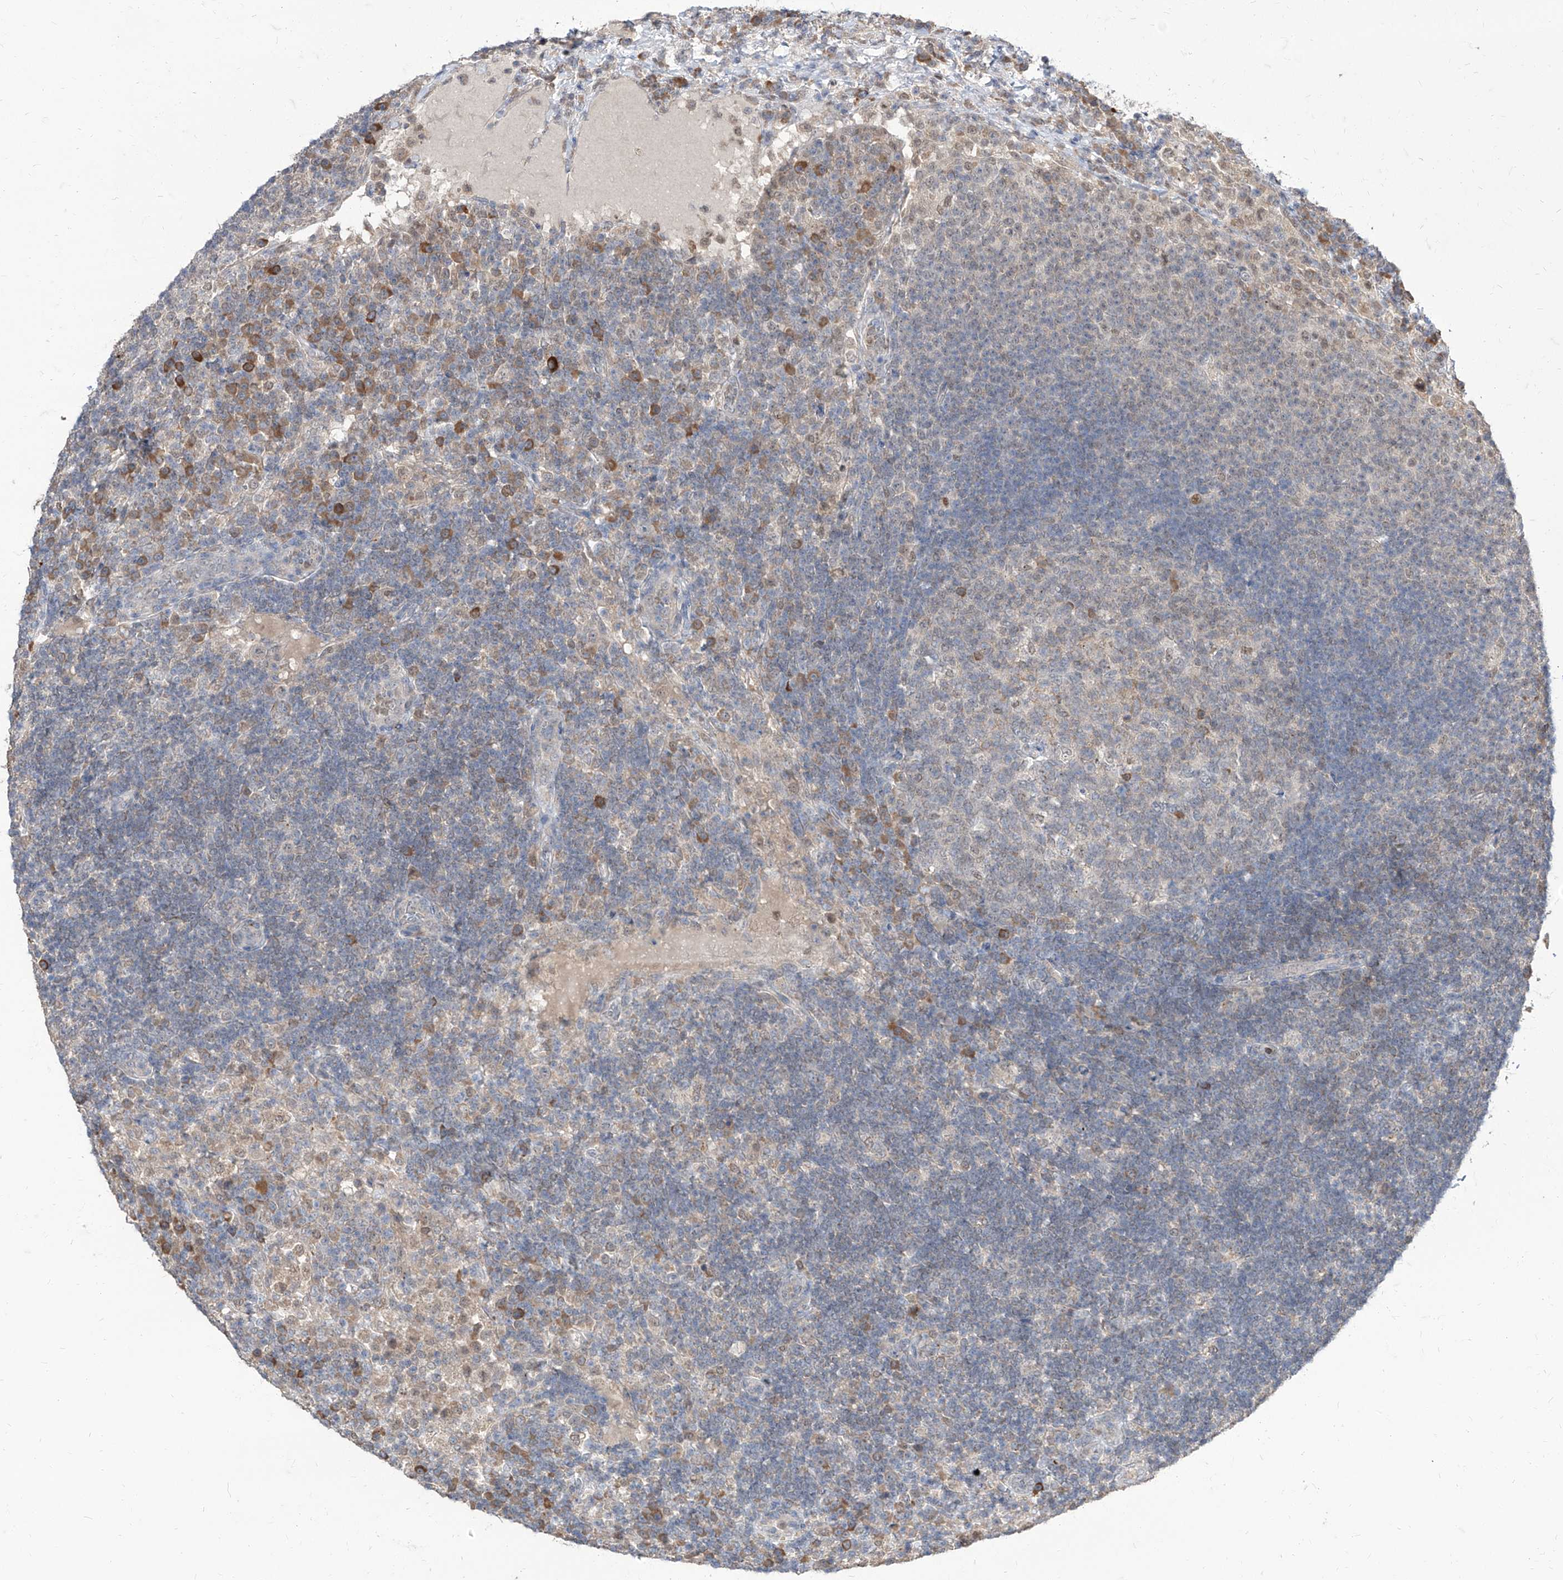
{"staining": {"intensity": "moderate", "quantity": "<25%", "location": "cytoplasmic/membranous"}, "tissue": "lymph node", "cell_type": "Germinal center cells", "image_type": "normal", "snomed": [{"axis": "morphology", "description": "Normal tissue, NOS"}, {"axis": "topography", "description": "Lymph node"}], "caption": "DAB immunohistochemical staining of unremarkable lymph node shows moderate cytoplasmic/membranous protein expression in approximately <25% of germinal center cells. Nuclei are stained in blue.", "gene": "BROX", "patient": {"sex": "female", "age": 53}}